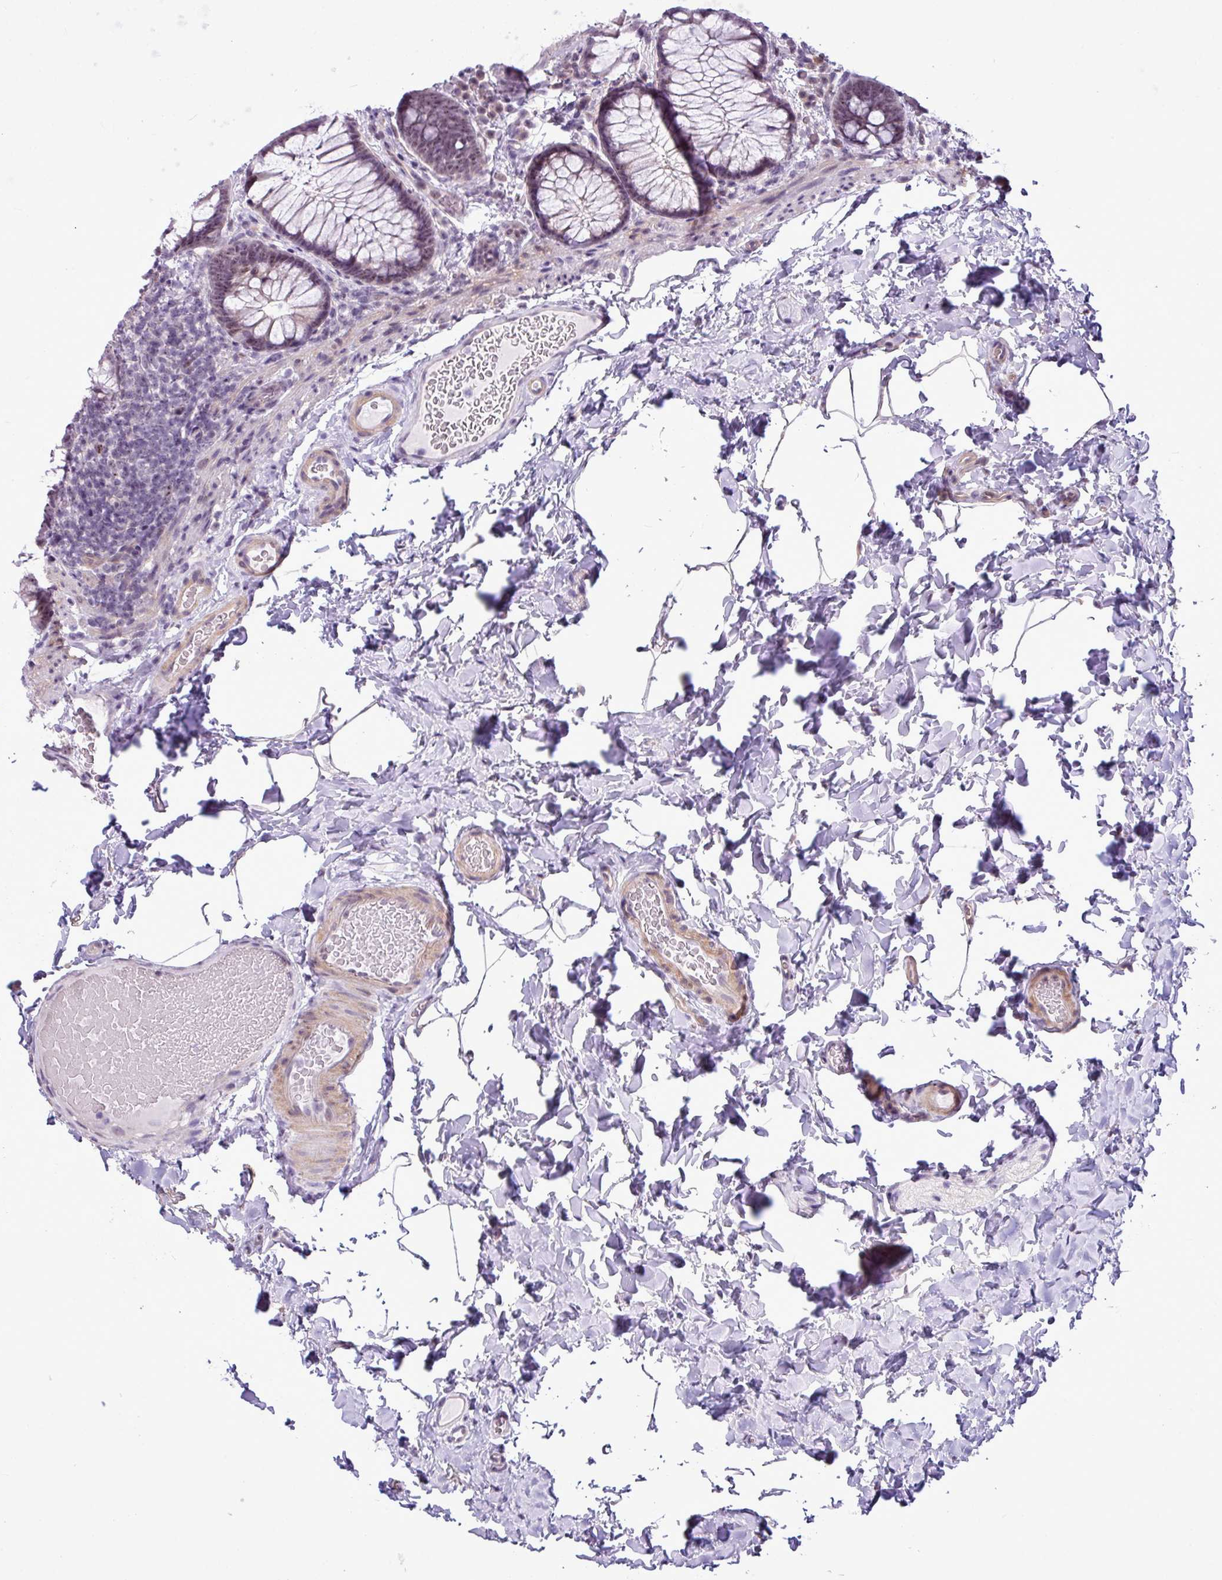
{"staining": {"intensity": "weak", "quantity": ">75%", "location": "nuclear"}, "tissue": "colon", "cell_type": "Endothelial cells", "image_type": "normal", "snomed": [{"axis": "morphology", "description": "Normal tissue, NOS"}, {"axis": "topography", "description": "Colon"}], "caption": "Immunohistochemistry (IHC) (DAB) staining of benign human colon reveals weak nuclear protein expression in approximately >75% of endothelial cells. (DAB (3,3'-diaminobenzidine) = brown stain, brightfield microscopy at high magnification).", "gene": "UTP18", "patient": {"sex": "male", "age": 46}}